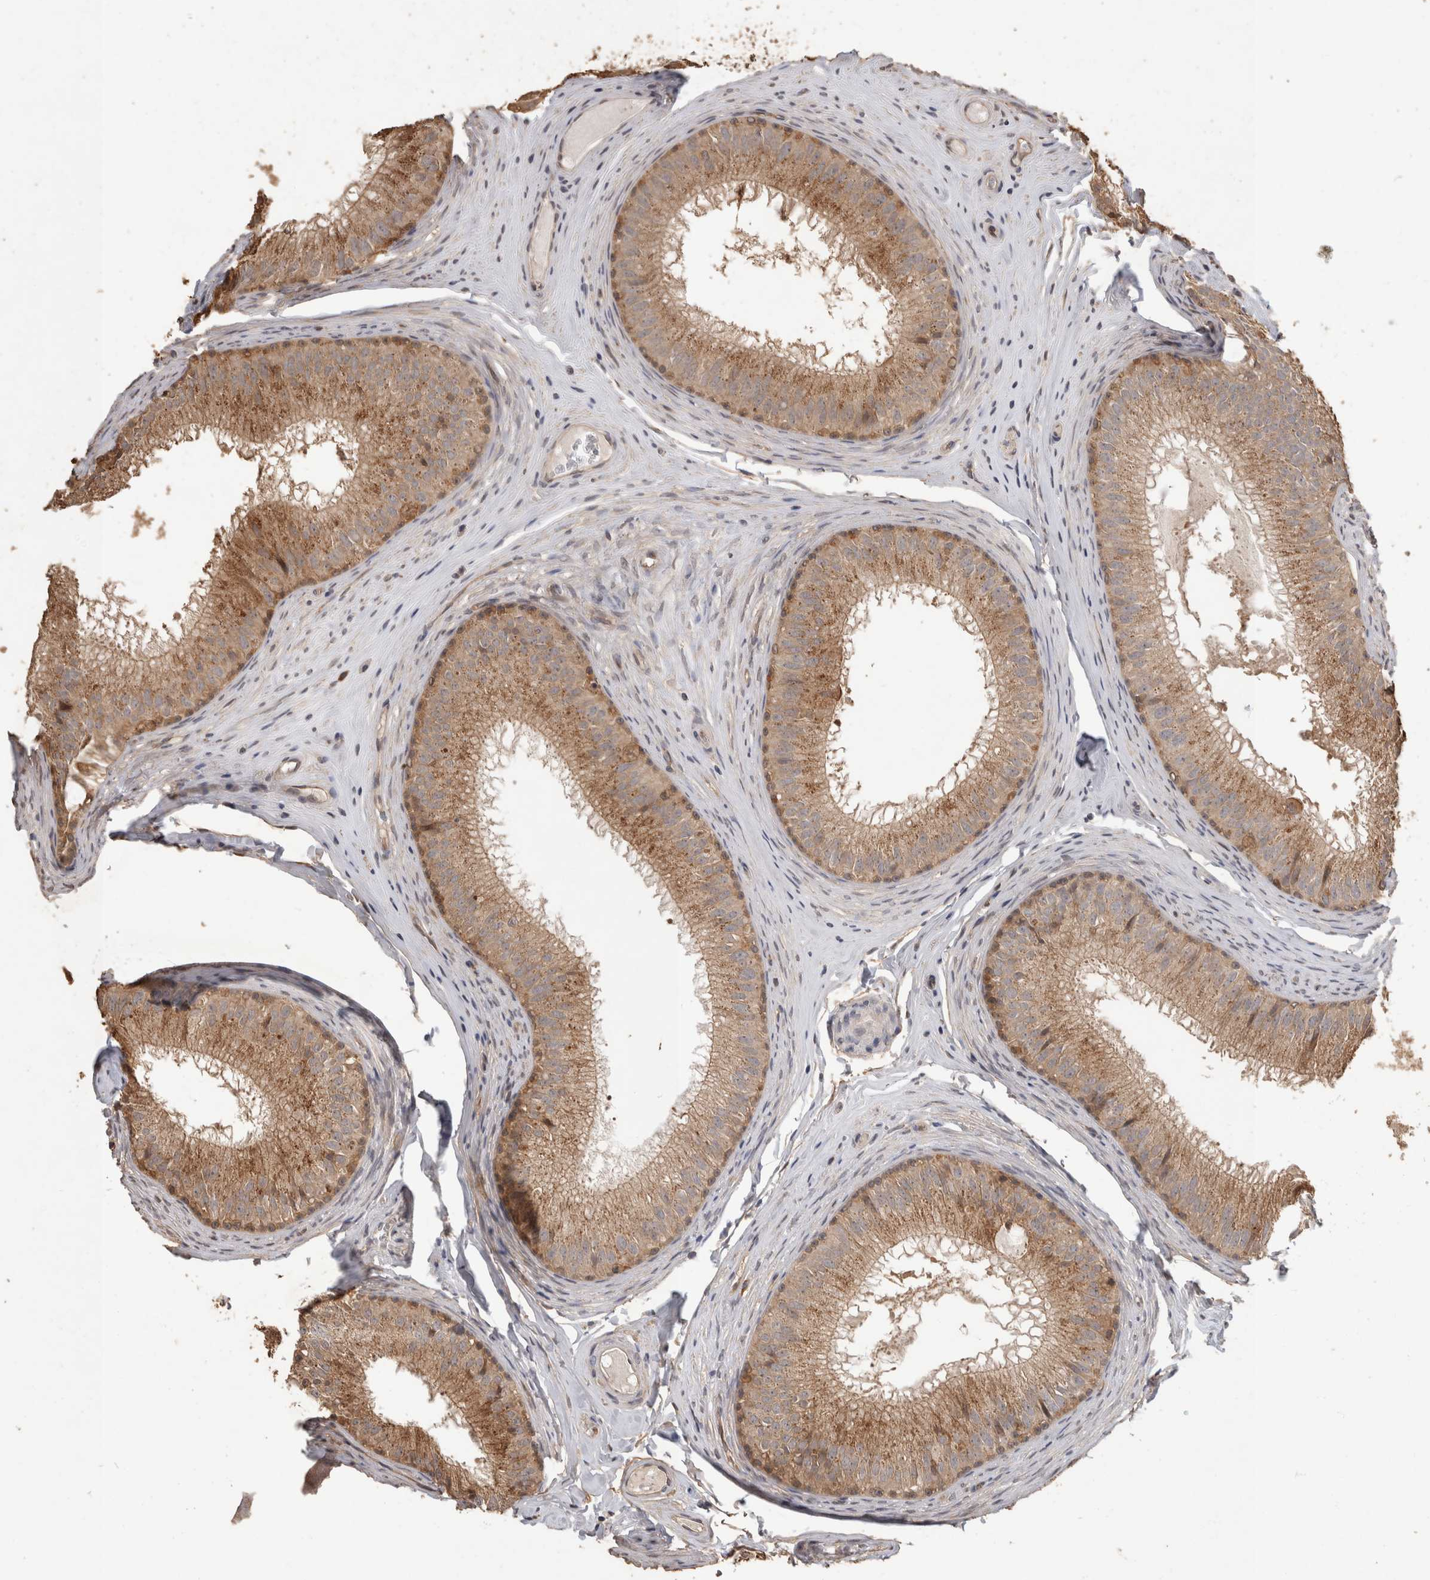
{"staining": {"intensity": "moderate", "quantity": "25%-75%", "location": "cytoplasmic/membranous"}, "tissue": "epididymis", "cell_type": "Glandular cells", "image_type": "normal", "snomed": [{"axis": "morphology", "description": "Normal tissue, NOS"}, {"axis": "topography", "description": "Epididymis"}], "caption": "A high-resolution image shows IHC staining of unremarkable epididymis, which exhibits moderate cytoplasmic/membranous positivity in approximately 25%-75% of glandular cells. (DAB IHC, brown staining for protein, blue staining for nuclei).", "gene": "RHPN1", "patient": {"sex": "male", "age": 32}}